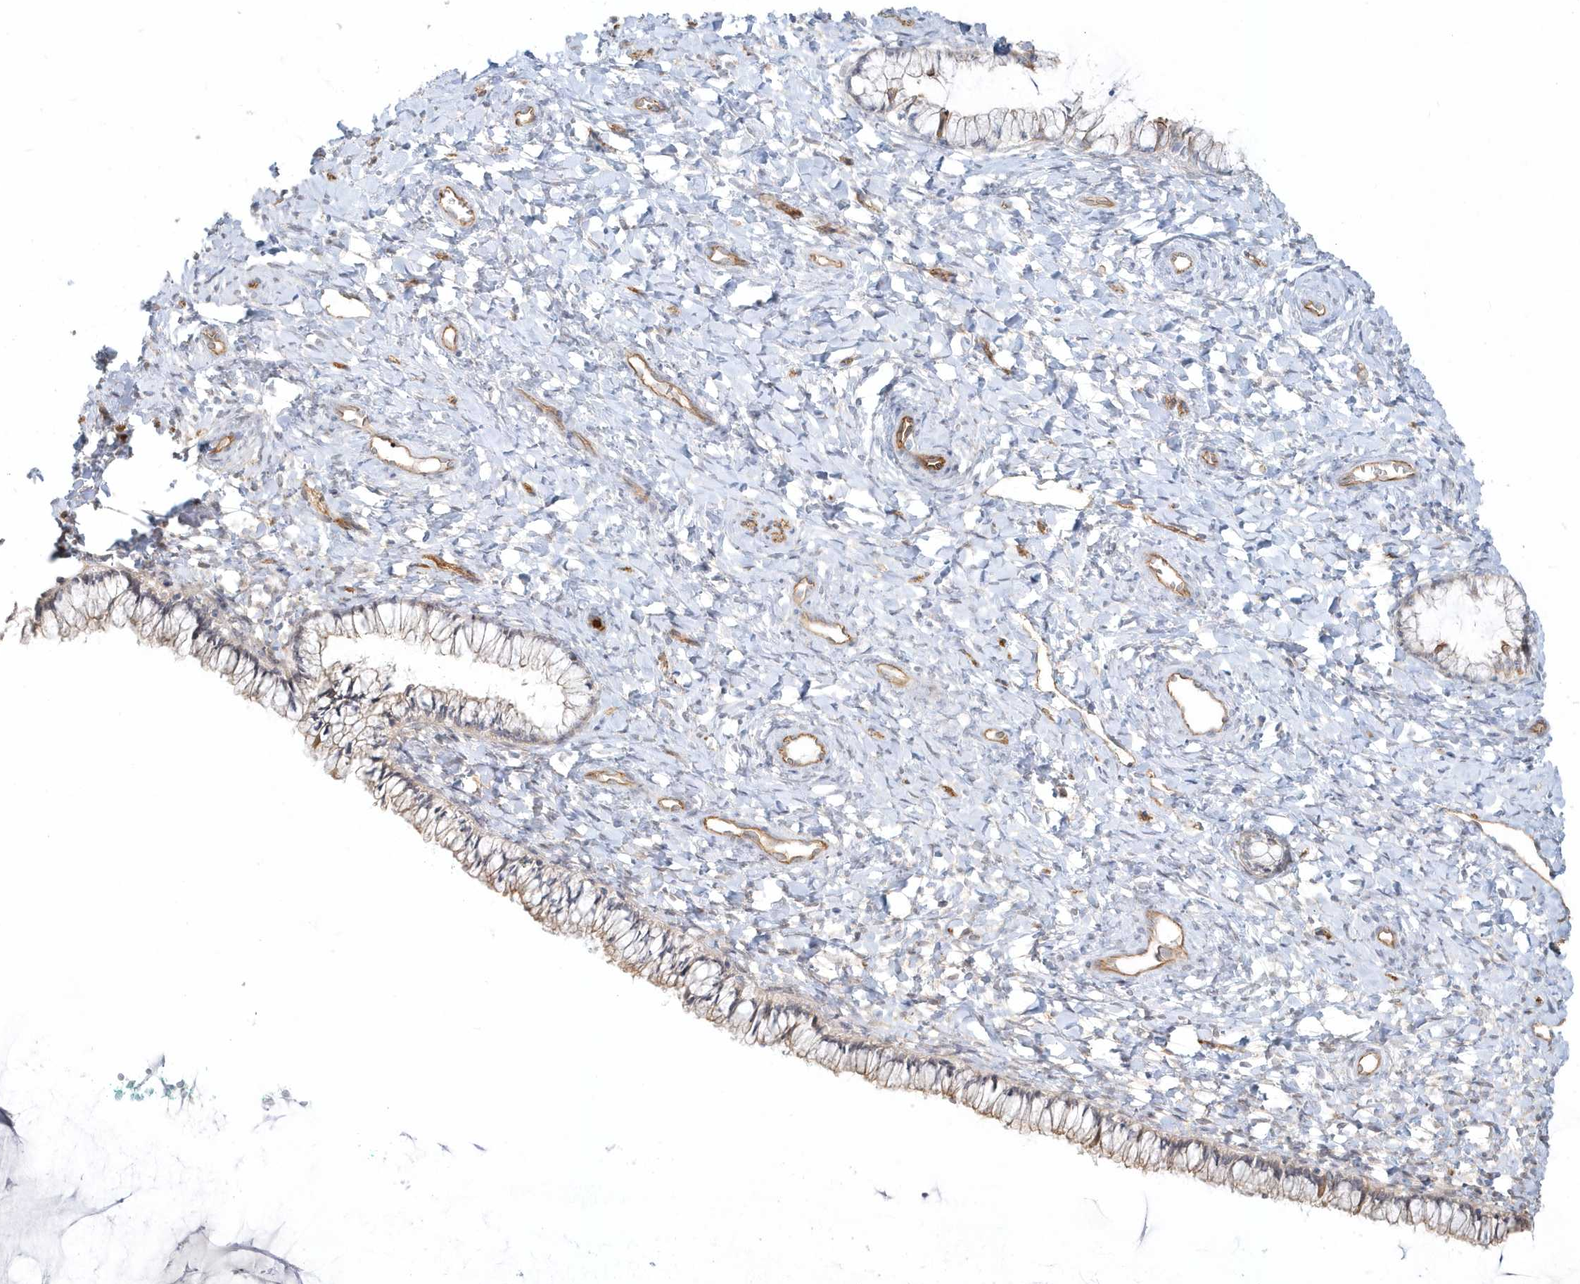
{"staining": {"intensity": "weak", "quantity": "25%-75%", "location": "cytoplasmic/membranous"}, "tissue": "cervix", "cell_type": "Glandular cells", "image_type": "normal", "snomed": [{"axis": "morphology", "description": "Normal tissue, NOS"}, {"axis": "morphology", "description": "Adenocarcinoma, NOS"}, {"axis": "topography", "description": "Cervix"}], "caption": "This photomicrograph exhibits immunohistochemistry staining of unremarkable human cervix, with low weak cytoplasmic/membranous staining in about 25%-75% of glandular cells.", "gene": "DNAH1", "patient": {"sex": "female", "age": 29}}